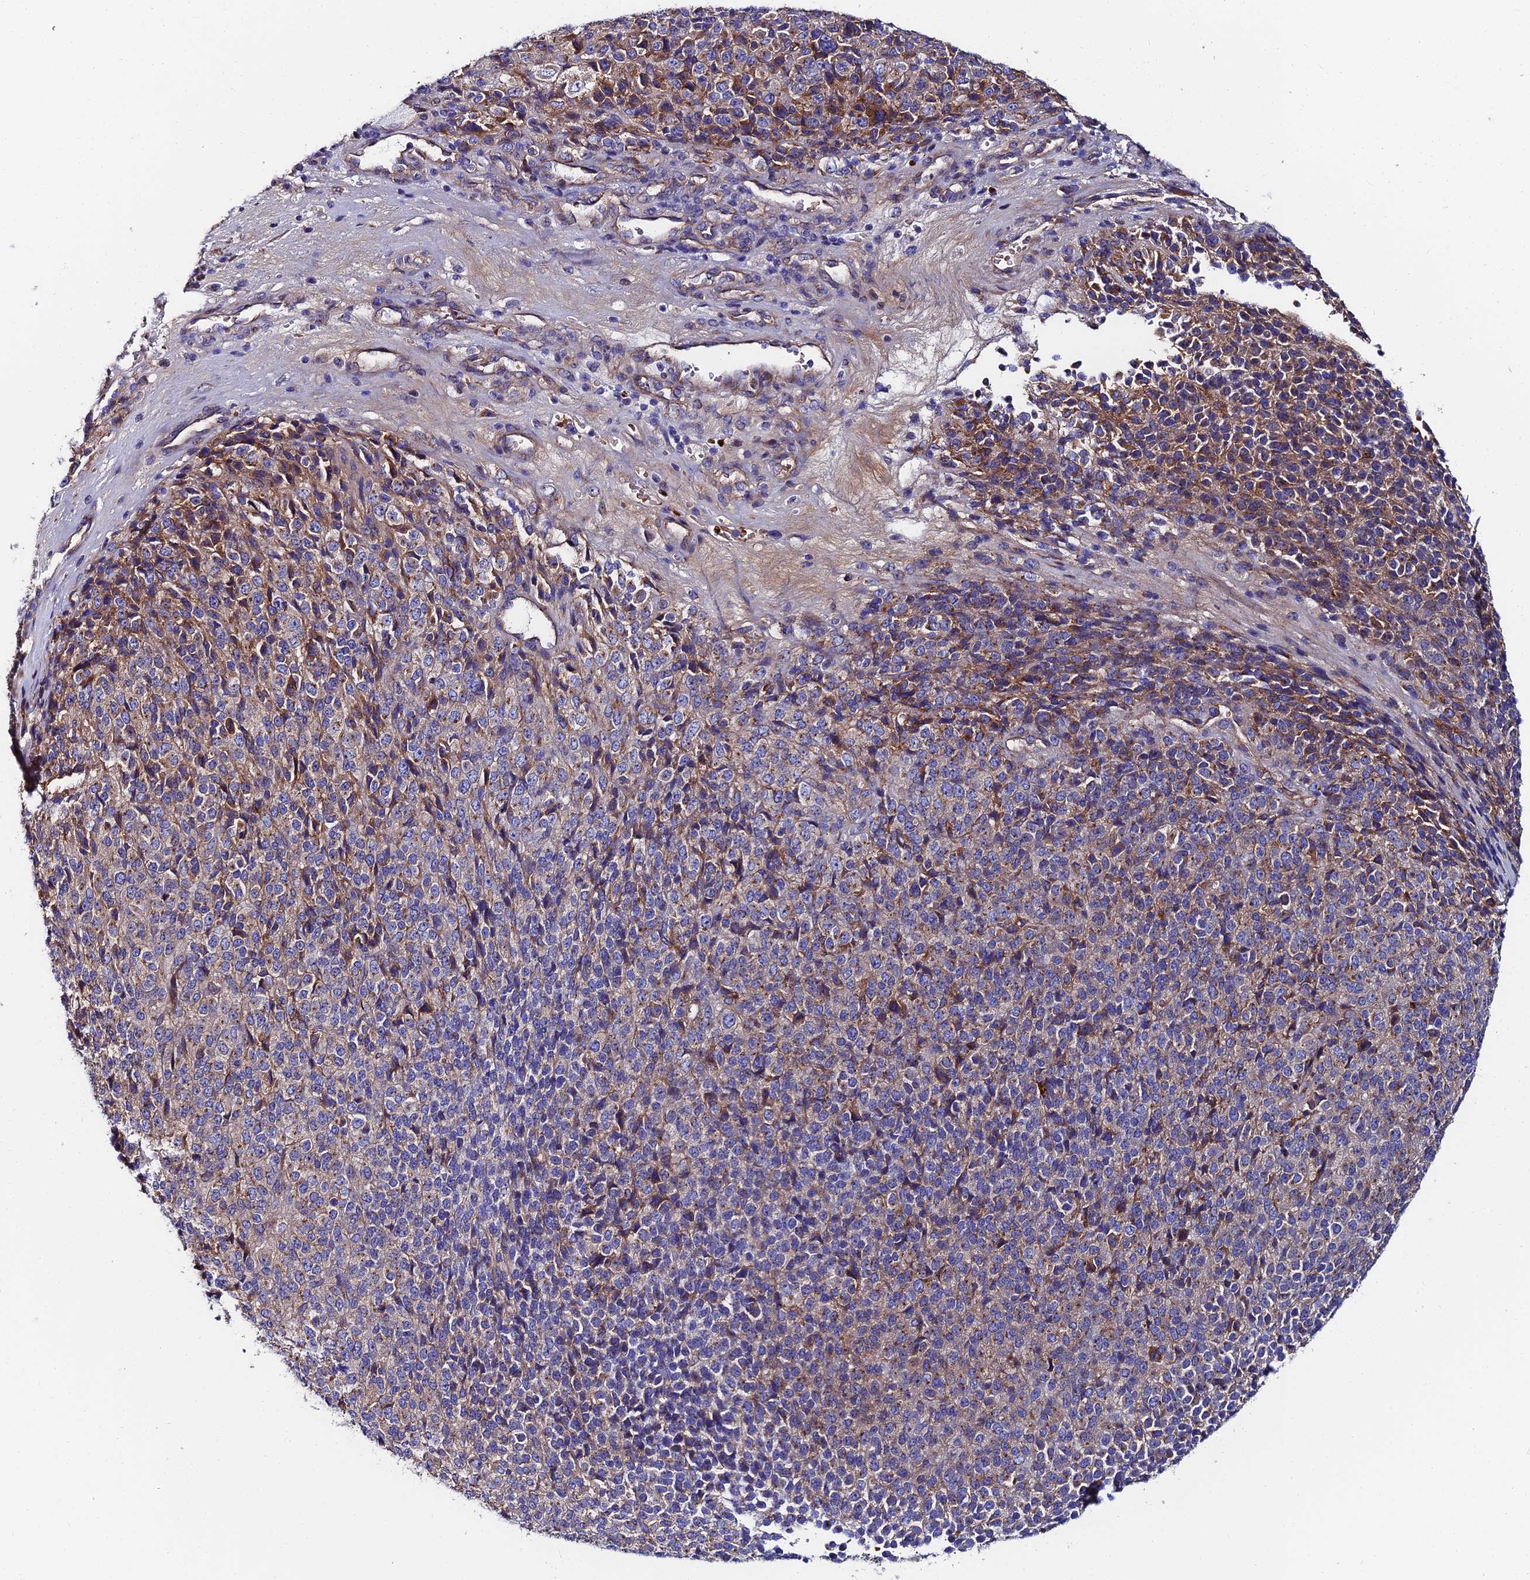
{"staining": {"intensity": "weak", "quantity": "<25%", "location": "cytoplasmic/membranous"}, "tissue": "melanoma", "cell_type": "Tumor cells", "image_type": "cancer", "snomed": [{"axis": "morphology", "description": "Malignant melanoma, Metastatic site"}, {"axis": "topography", "description": "Brain"}], "caption": "The image demonstrates no staining of tumor cells in melanoma.", "gene": "ADGRF3", "patient": {"sex": "female", "age": 56}}